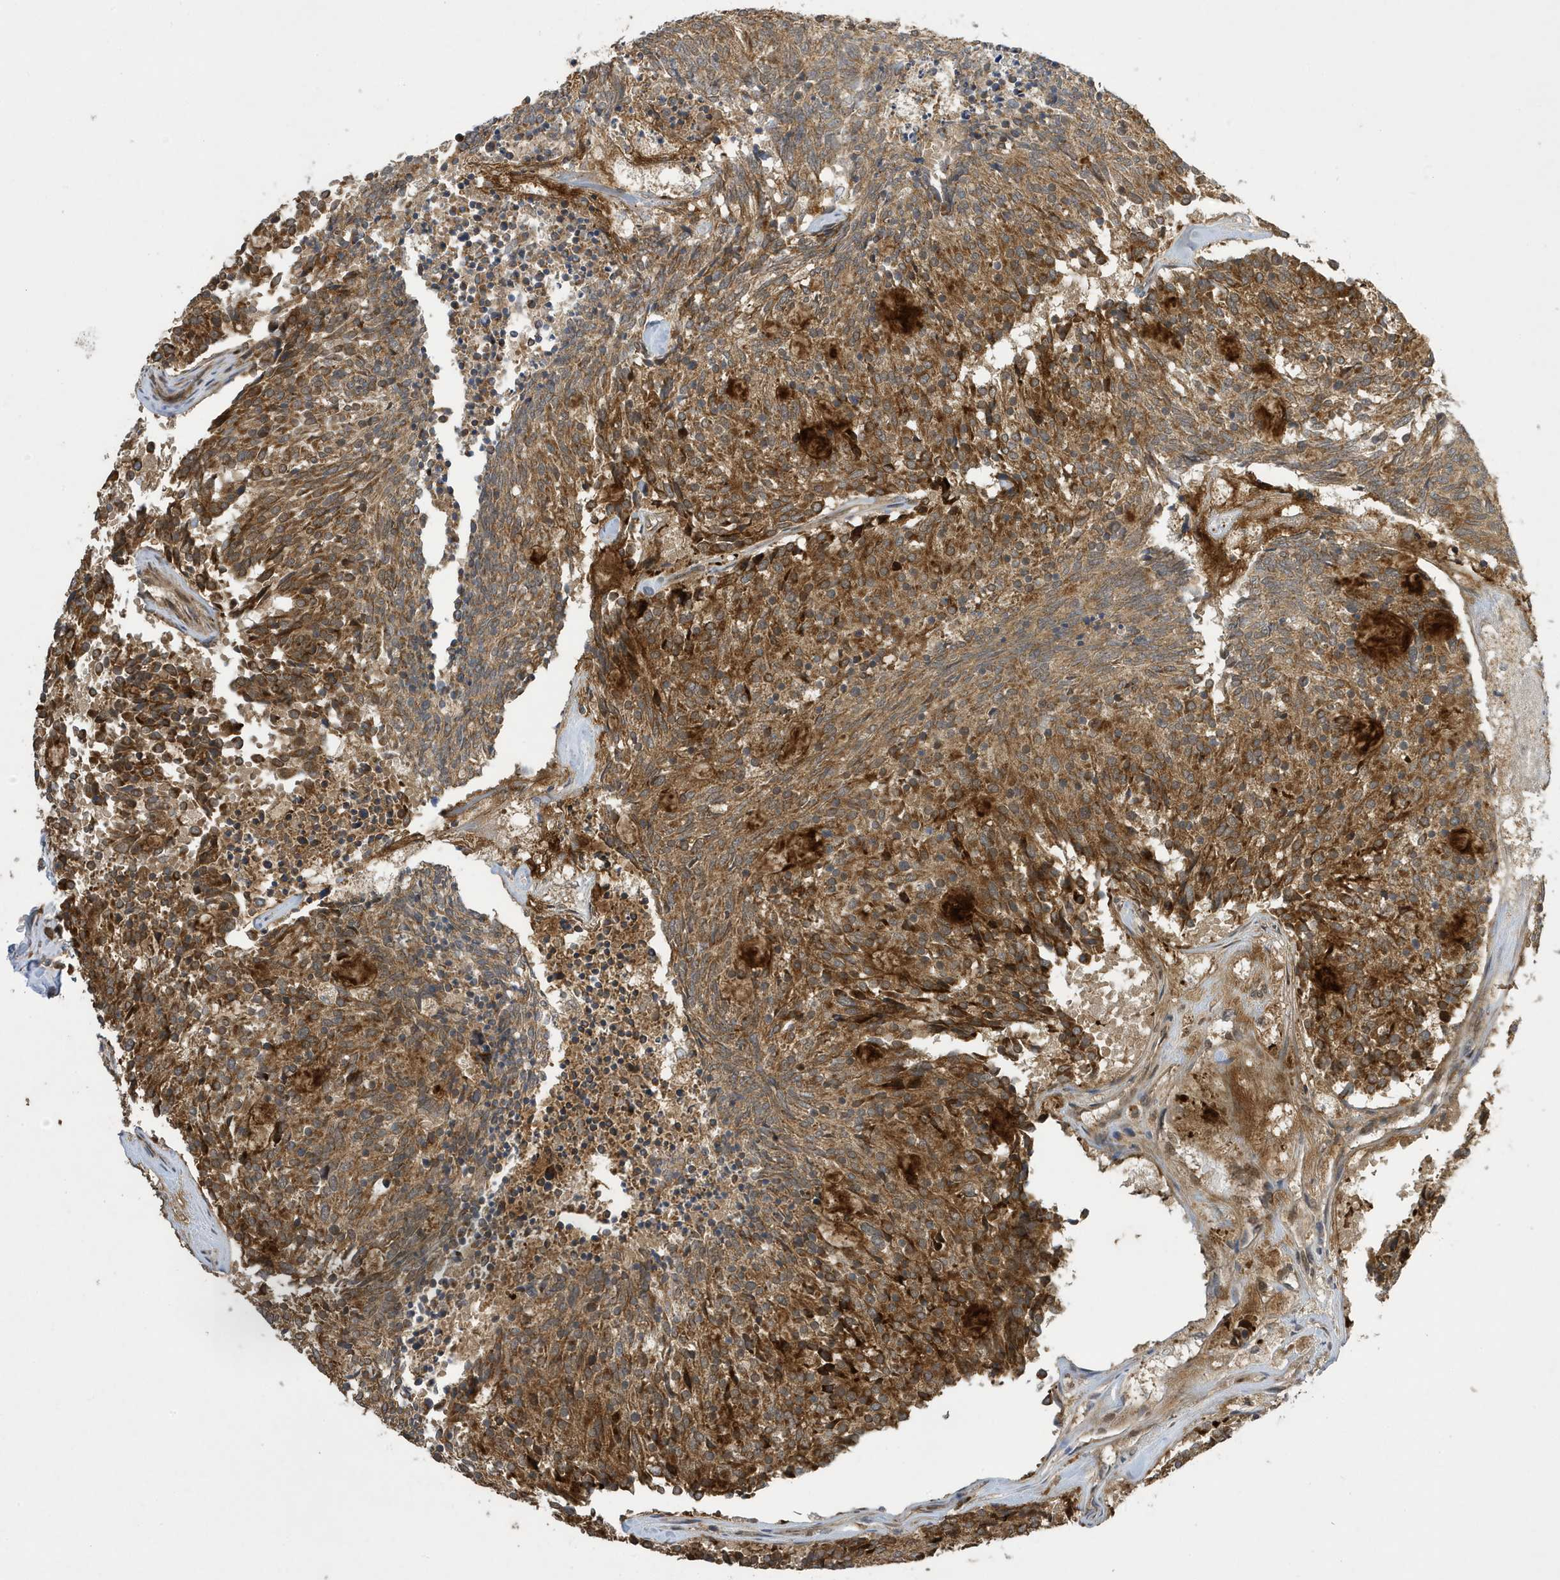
{"staining": {"intensity": "moderate", "quantity": ">75%", "location": "cytoplasmic/membranous"}, "tissue": "carcinoid", "cell_type": "Tumor cells", "image_type": "cancer", "snomed": [{"axis": "morphology", "description": "Carcinoid, malignant, NOS"}, {"axis": "topography", "description": "Pancreas"}], "caption": "Protein expression analysis of carcinoid exhibits moderate cytoplasmic/membranous expression in about >75% of tumor cells.", "gene": "NCOA7", "patient": {"sex": "female", "age": 54}}